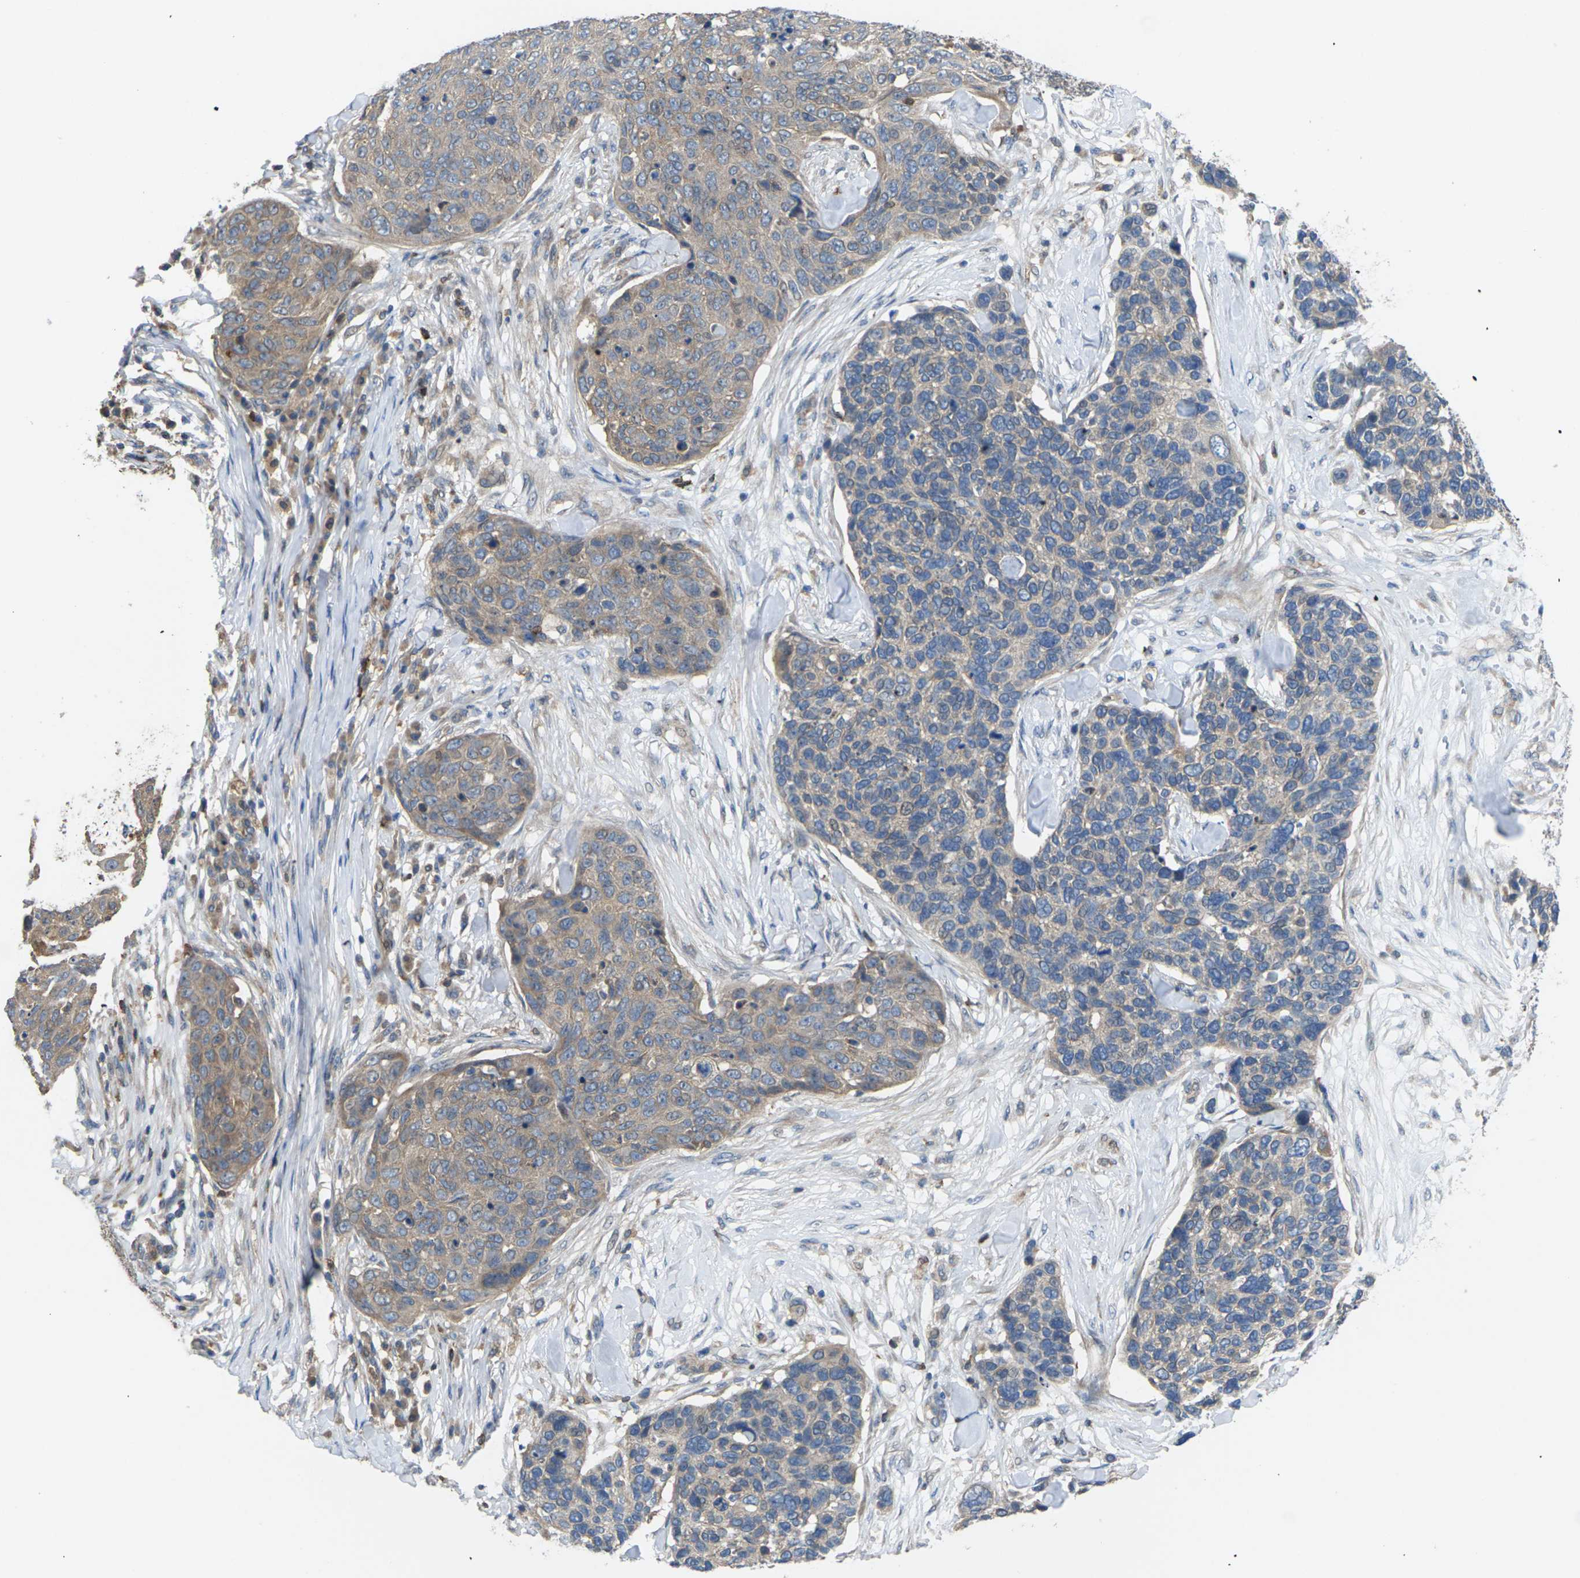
{"staining": {"intensity": "weak", "quantity": ">75%", "location": "cytoplasmic/membranous"}, "tissue": "skin cancer", "cell_type": "Tumor cells", "image_type": "cancer", "snomed": [{"axis": "morphology", "description": "Squamous cell carcinoma in situ, NOS"}, {"axis": "morphology", "description": "Squamous cell carcinoma, NOS"}, {"axis": "topography", "description": "Skin"}], "caption": "Brown immunohistochemical staining in human skin squamous cell carcinoma in situ reveals weak cytoplasmic/membranous expression in about >75% of tumor cells. Using DAB (brown) and hematoxylin (blue) stains, captured at high magnification using brightfield microscopy.", "gene": "TIAM1", "patient": {"sex": "male", "age": 93}}